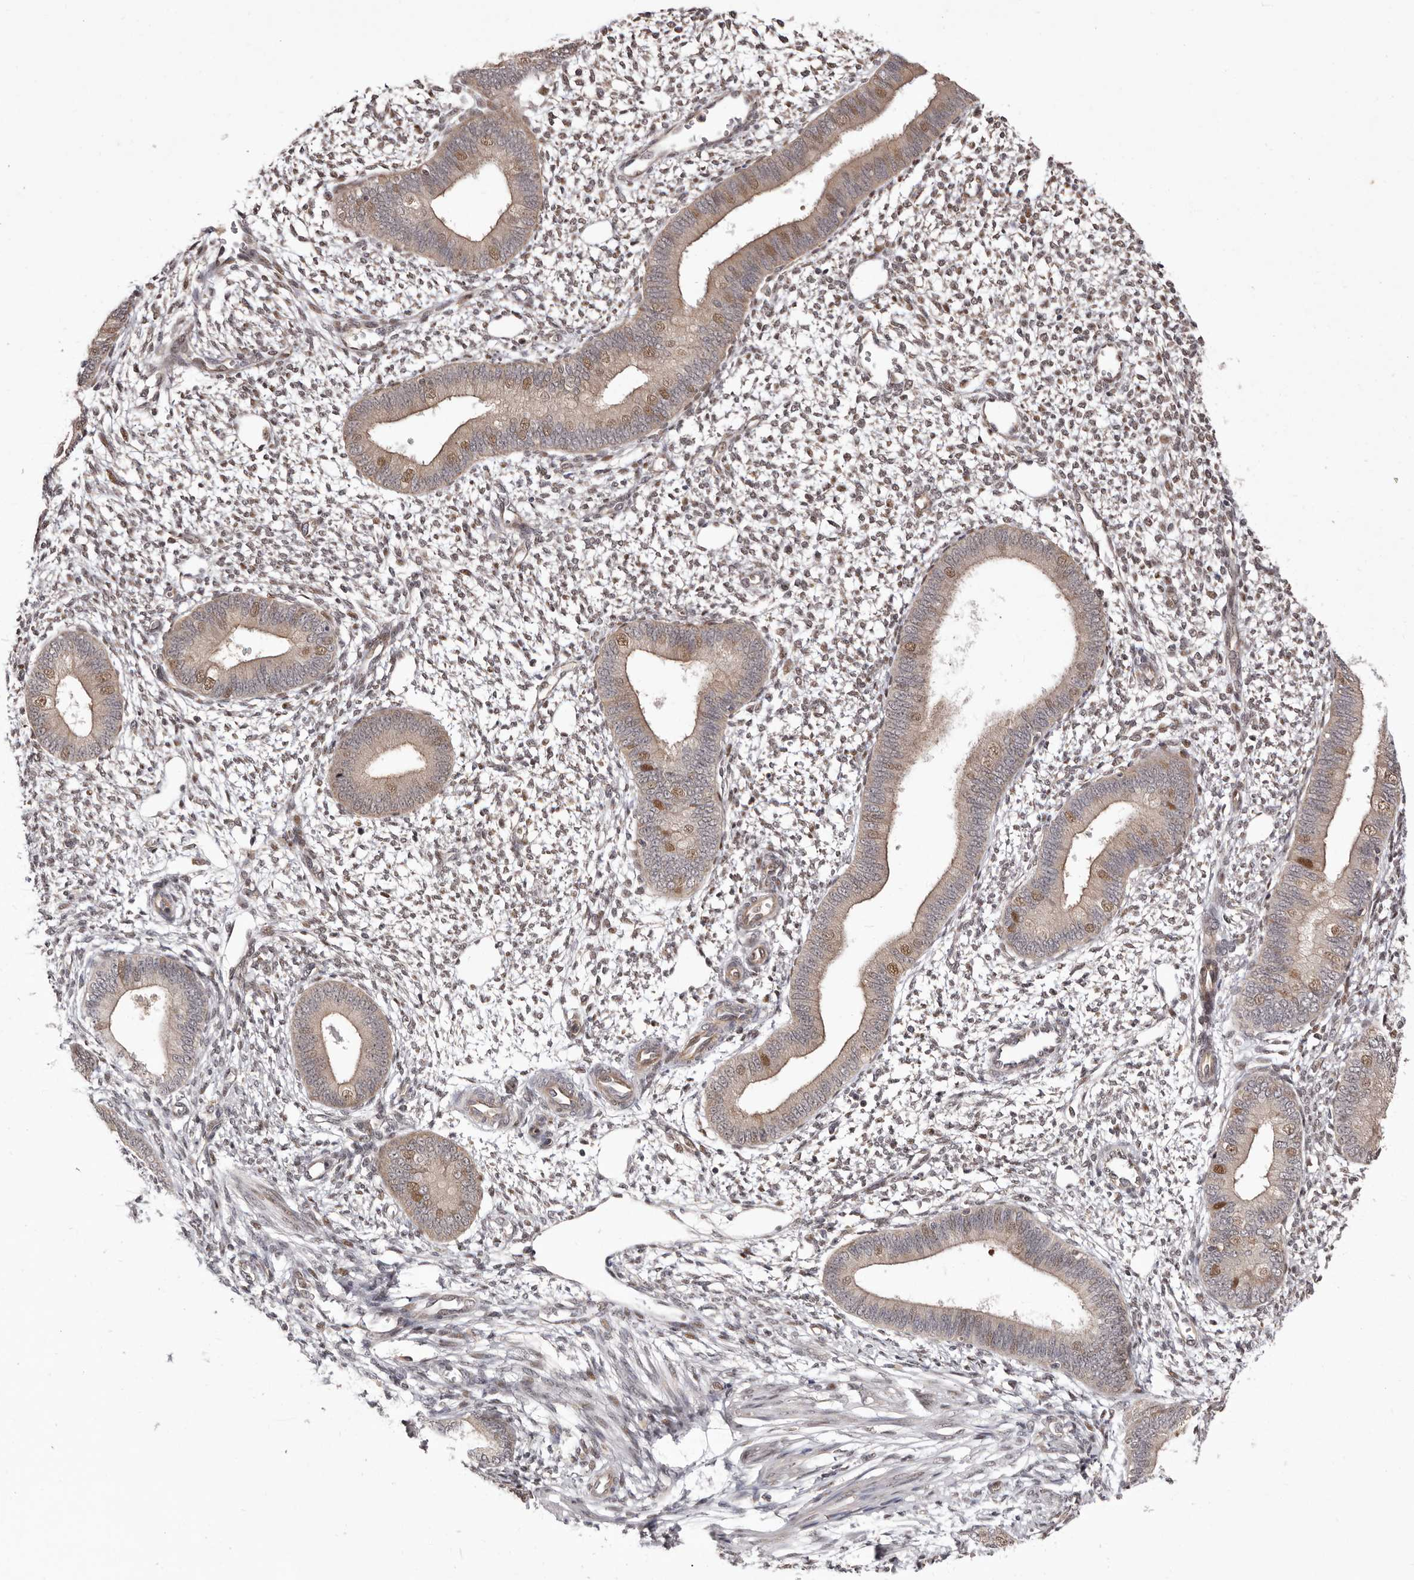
{"staining": {"intensity": "weak", "quantity": "25%-75%", "location": "nuclear"}, "tissue": "endometrium", "cell_type": "Cells in endometrial stroma", "image_type": "normal", "snomed": [{"axis": "morphology", "description": "Normal tissue, NOS"}, {"axis": "topography", "description": "Endometrium"}], "caption": "Protein positivity by immunohistochemistry demonstrates weak nuclear expression in about 25%-75% of cells in endometrial stroma in unremarkable endometrium.", "gene": "GLRX3", "patient": {"sex": "female", "age": 46}}